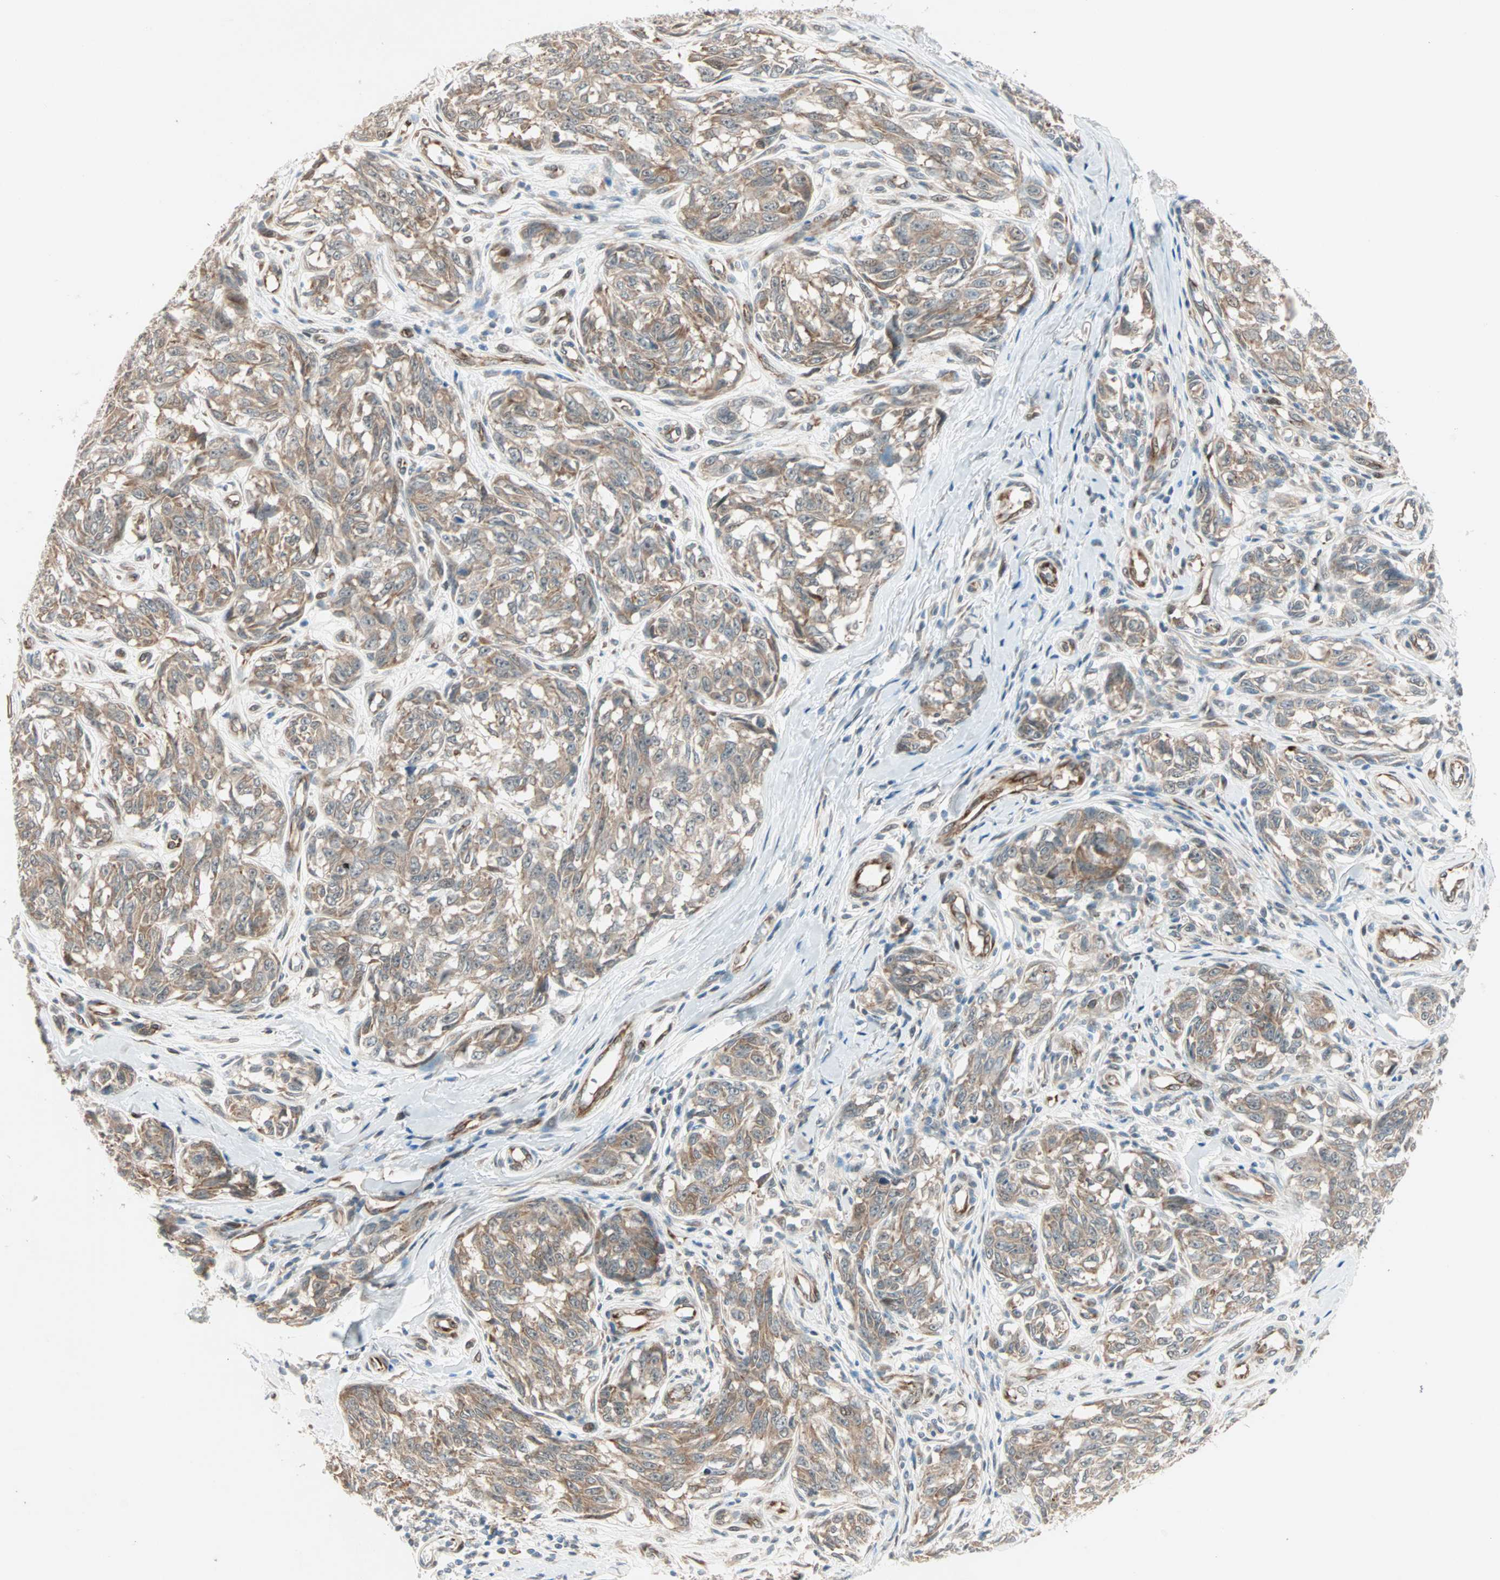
{"staining": {"intensity": "moderate", "quantity": ">75%", "location": "cytoplasmic/membranous"}, "tissue": "melanoma", "cell_type": "Tumor cells", "image_type": "cancer", "snomed": [{"axis": "morphology", "description": "Malignant melanoma, NOS"}, {"axis": "topography", "description": "Skin"}], "caption": "High-power microscopy captured an immunohistochemistry (IHC) photomicrograph of melanoma, revealing moderate cytoplasmic/membranous positivity in approximately >75% of tumor cells. (brown staining indicates protein expression, while blue staining denotes nuclei).", "gene": "ZNF37A", "patient": {"sex": "female", "age": 64}}